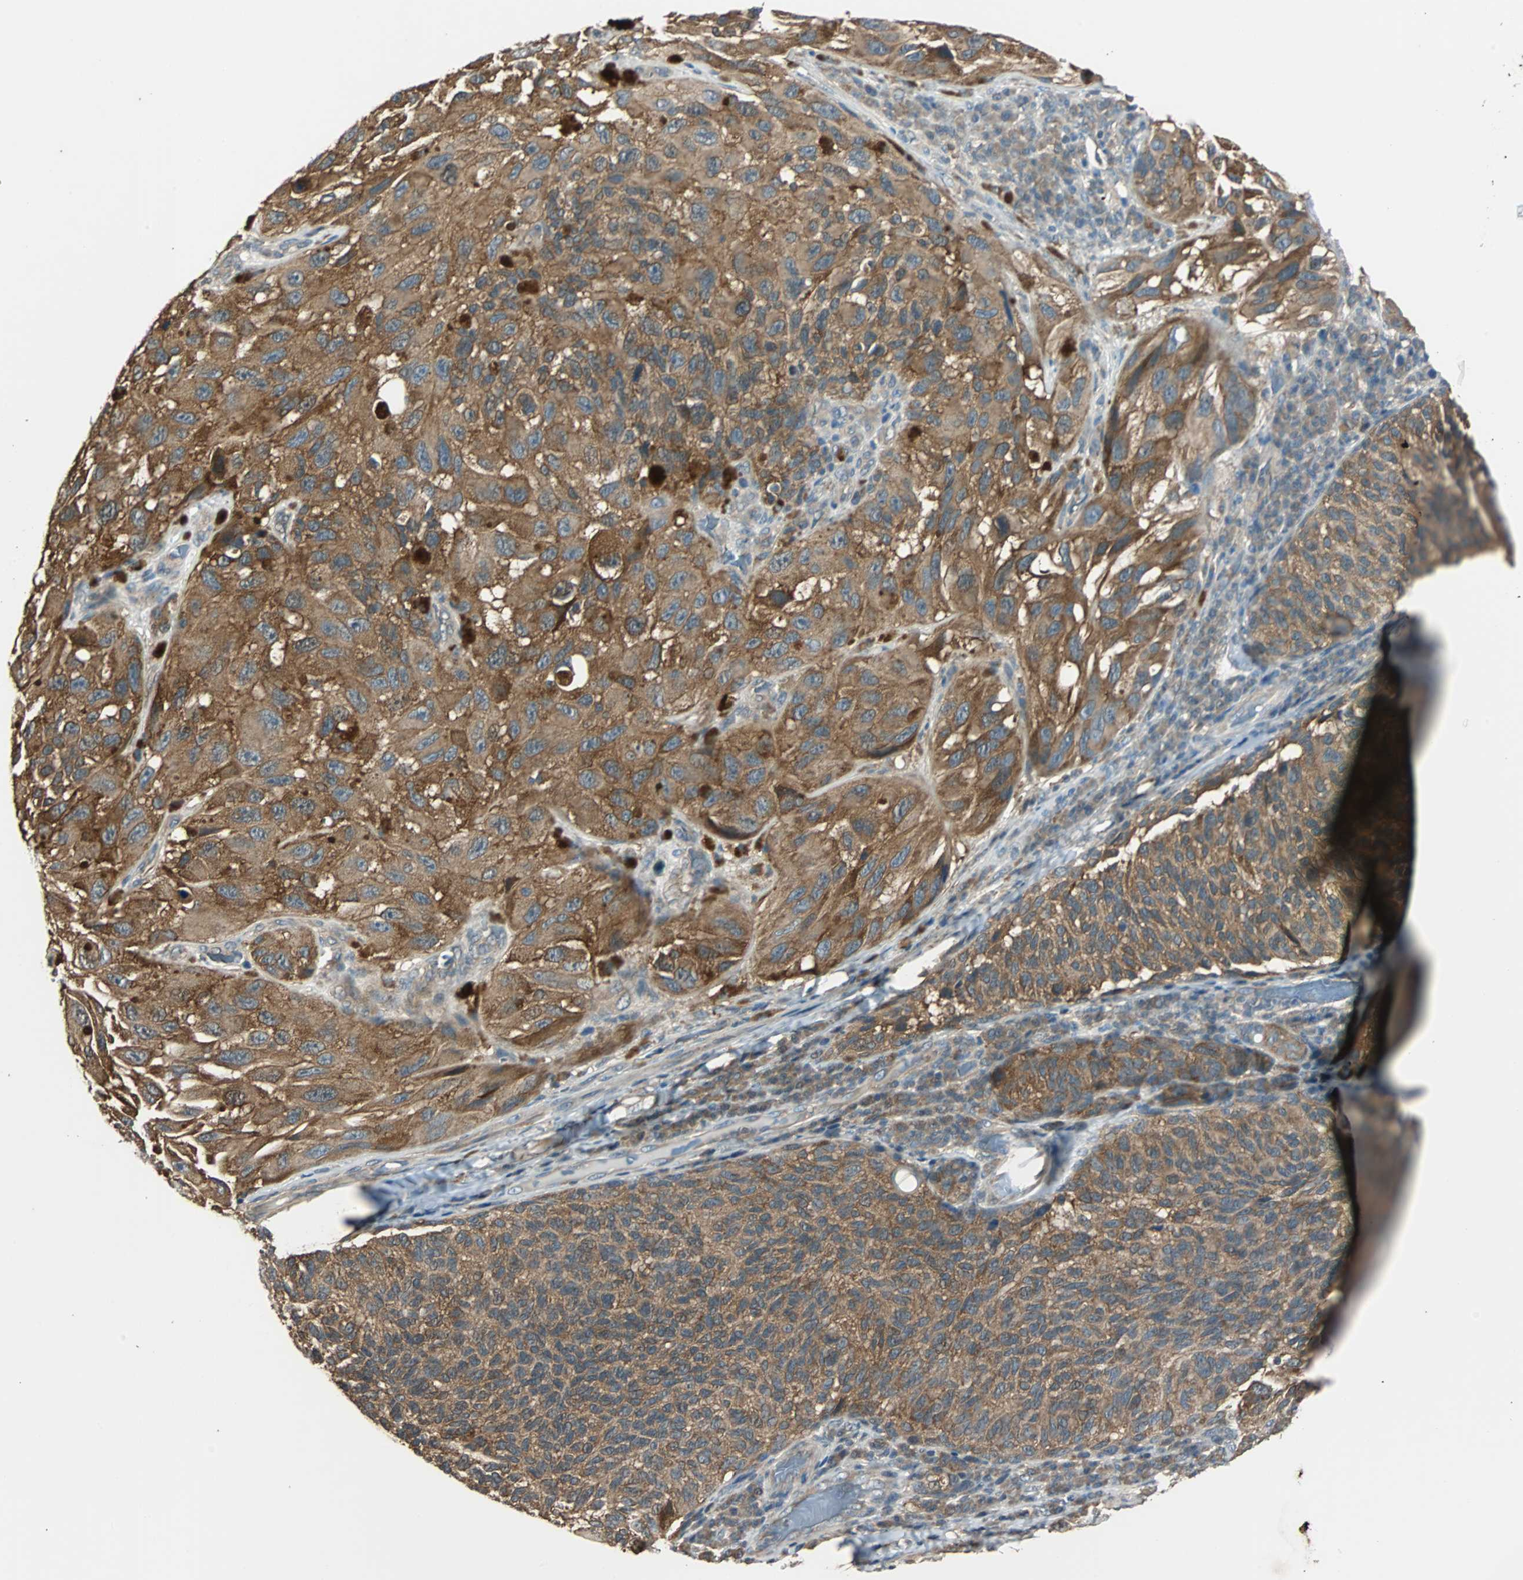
{"staining": {"intensity": "strong", "quantity": ">75%", "location": "cytoplasmic/membranous"}, "tissue": "melanoma", "cell_type": "Tumor cells", "image_type": "cancer", "snomed": [{"axis": "morphology", "description": "Malignant melanoma, NOS"}, {"axis": "topography", "description": "Skin"}], "caption": "High-power microscopy captured an immunohistochemistry (IHC) micrograph of malignant melanoma, revealing strong cytoplasmic/membranous staining in approximately >75% of tumor cells.", "gene": "ABHD2", "patient": {"sex": "female", "age": 73}}